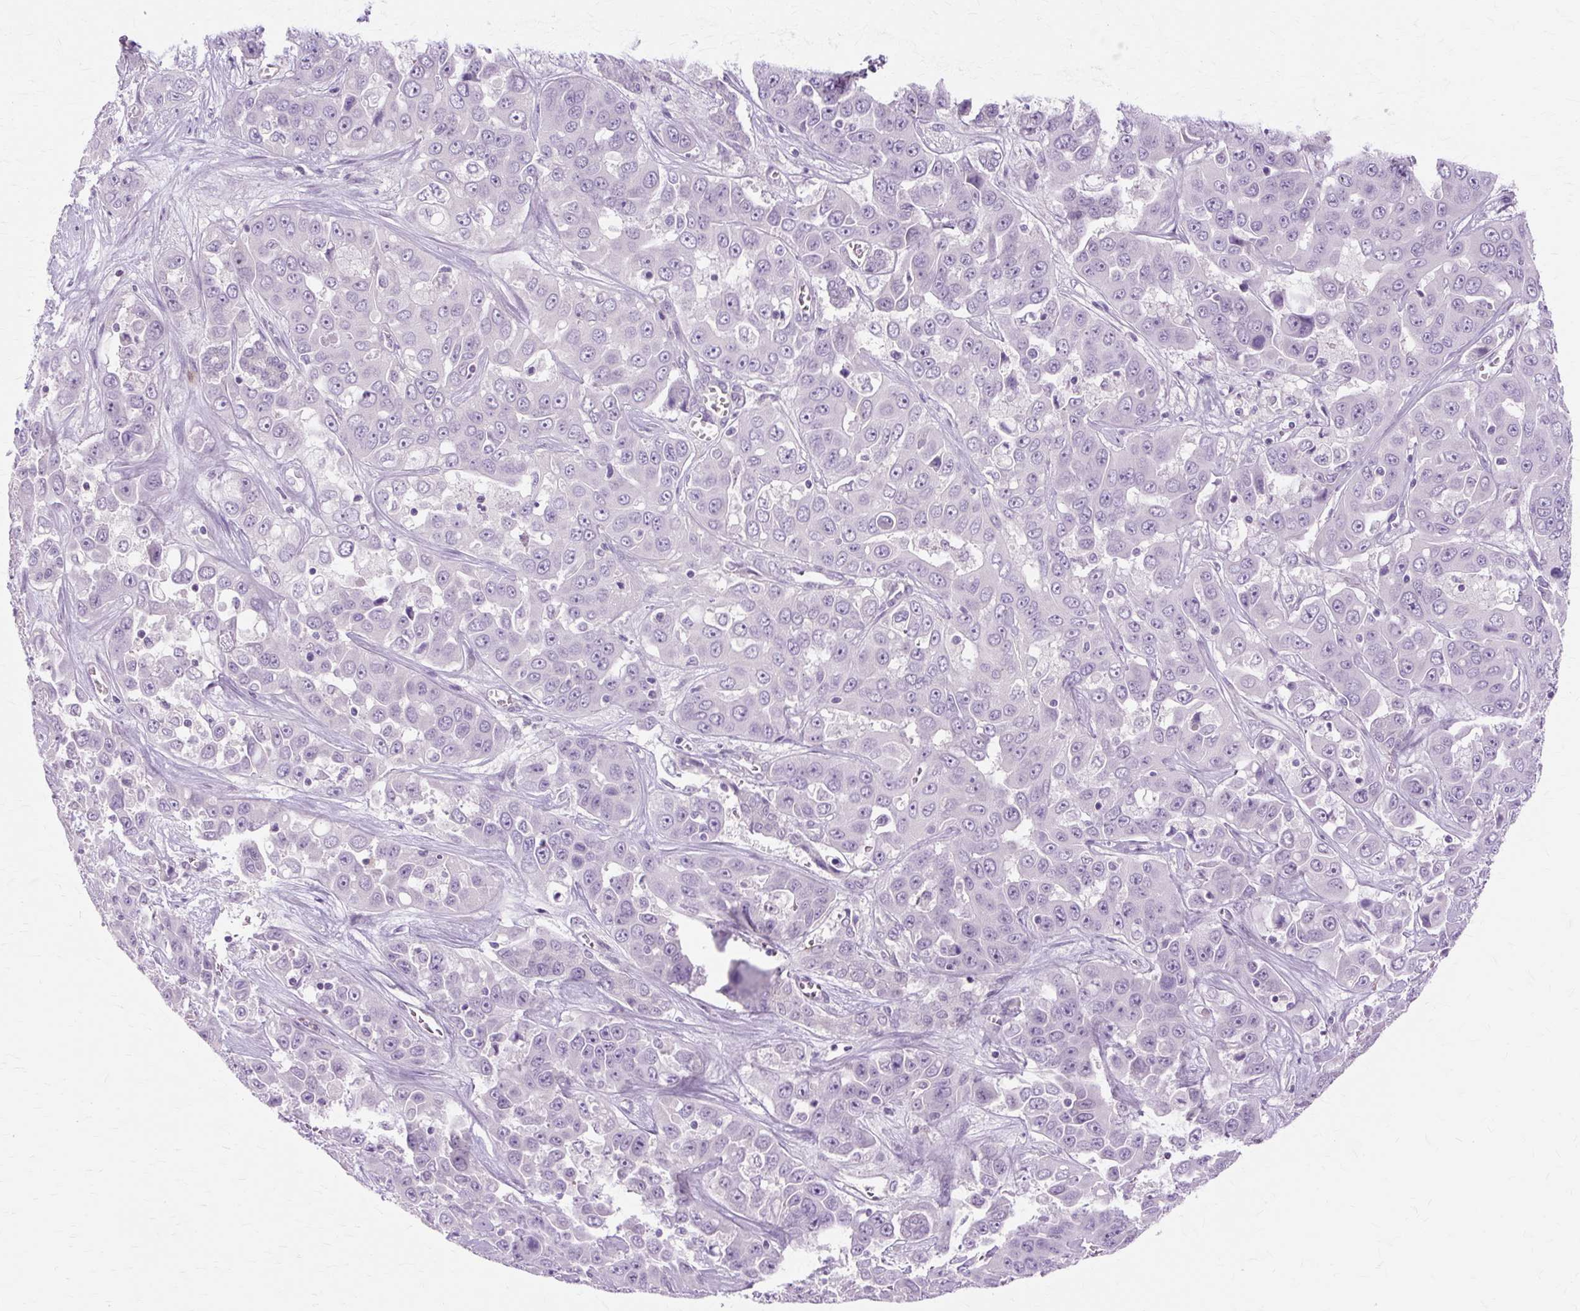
{"staining": {"intensity": "negative", "quantity": "none", "location": "none"}, "tissue": "liver cancer", "cell_type": "Tumor cells", "image_type": "cancer", "snomed": [{"axis": "morphology", "description": "Cholangiocarcinoma"}, {"axis": "topography", "description": "Liver"}], "caption": "An immunohistochemistry image of liver cancer (cholangiocarcinoma) is shown. There is no staining in tumor cells of liver cancer (cholangiocarcinoma).", "gene": "ZNF35", "patient": {"sex": "female", "age": 52}}